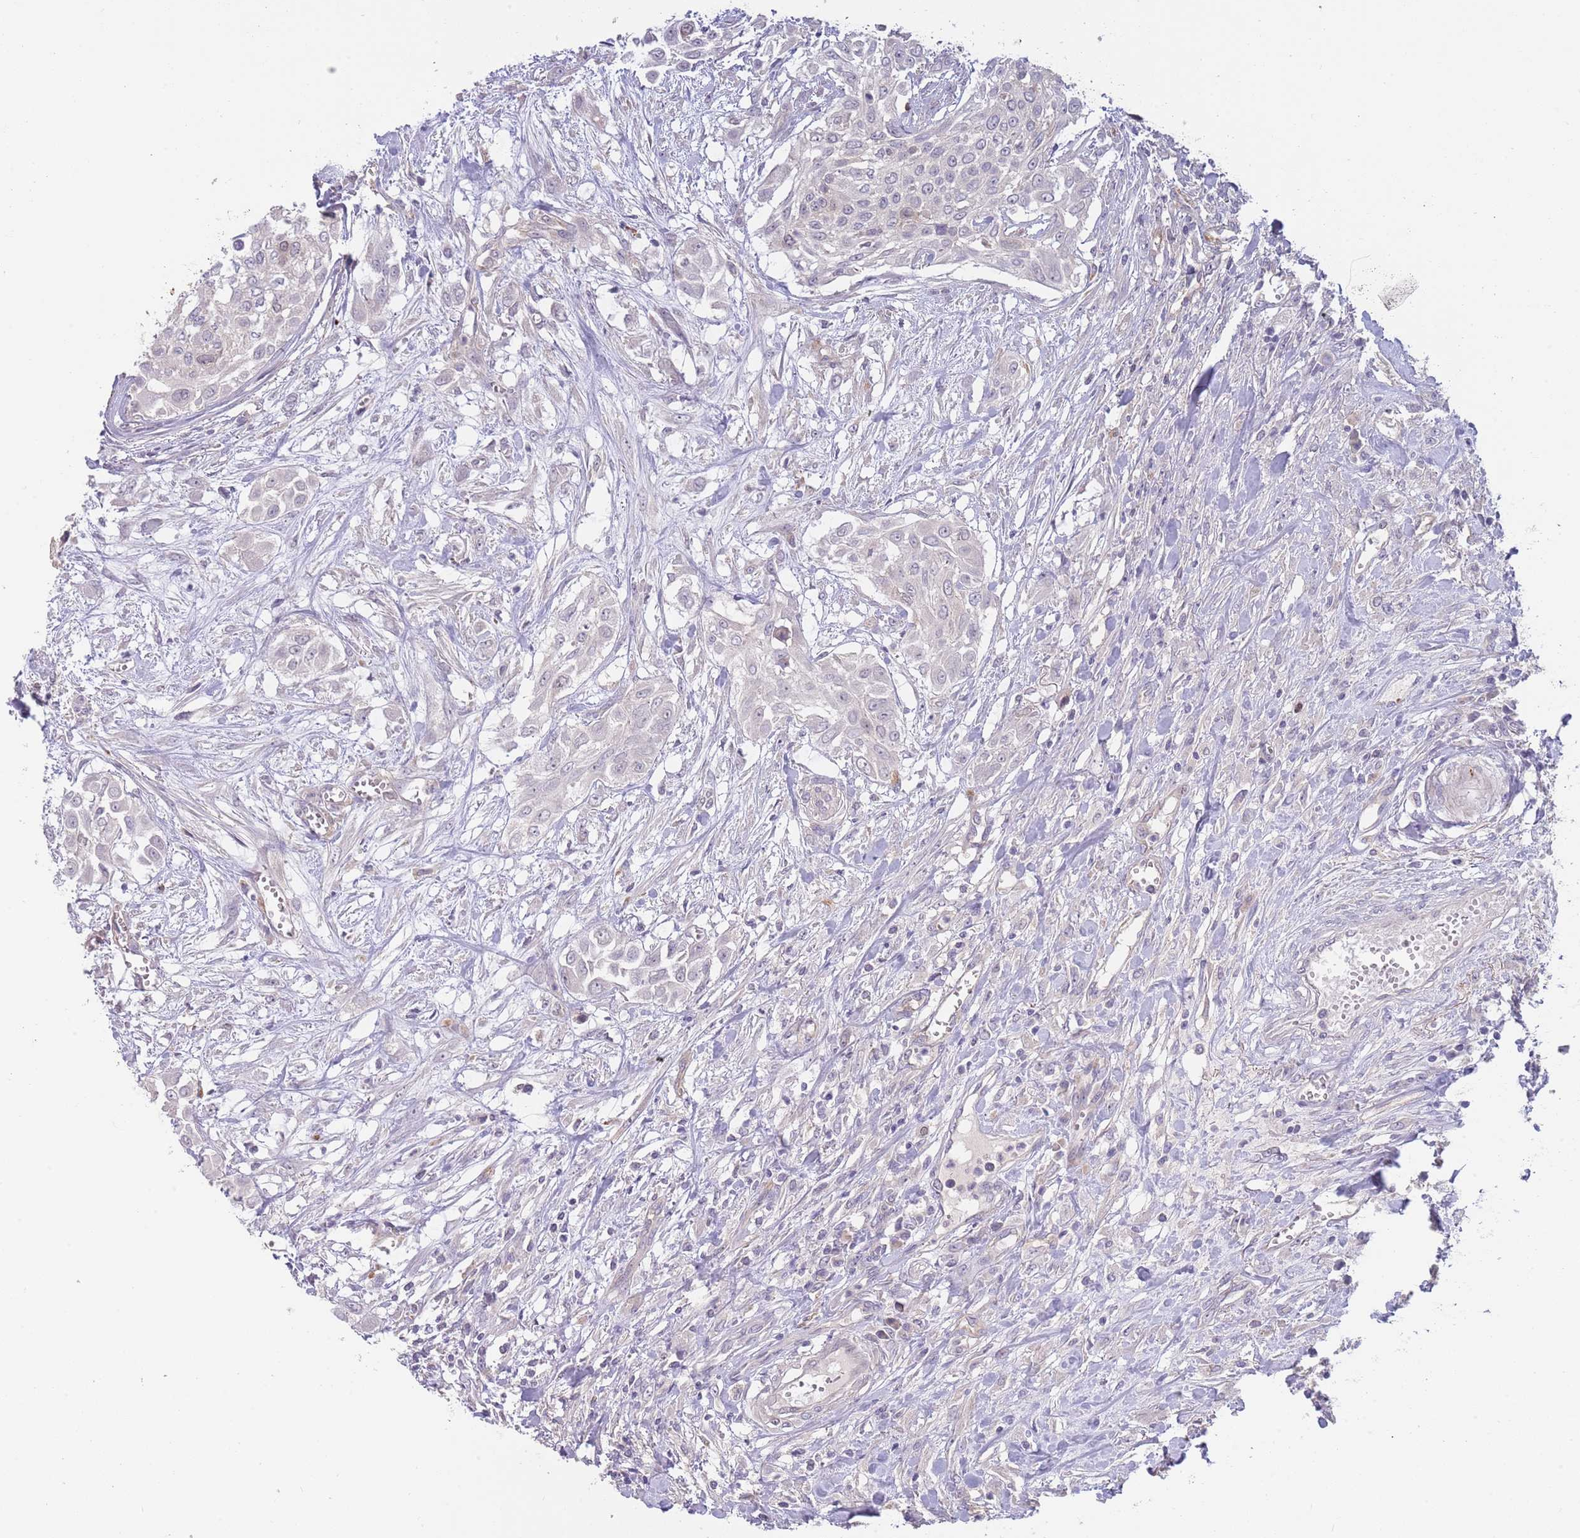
{"staining": {"intensity": "negative", "quantity": "none", "location": "none"}, "tissue": "urothelial cancer", "cell_type": "Tumor cells", "image_type": "cancer", "snomed": [{"axis": "morphology", "description": "Urothelial carcinoma, High grade"}, {"axis": "topography", "description": "Urinary bladder"}], "caption": "Immunohistochemistry of human high-grade urothelial carcinoma displays no staining in tumor cells. The staining is performed using DAB brown chromogen with nuclei counter-stained in using hematoxylin.", "gene": "PIMREG", "patient": {"sex": "male", "age": 57}}